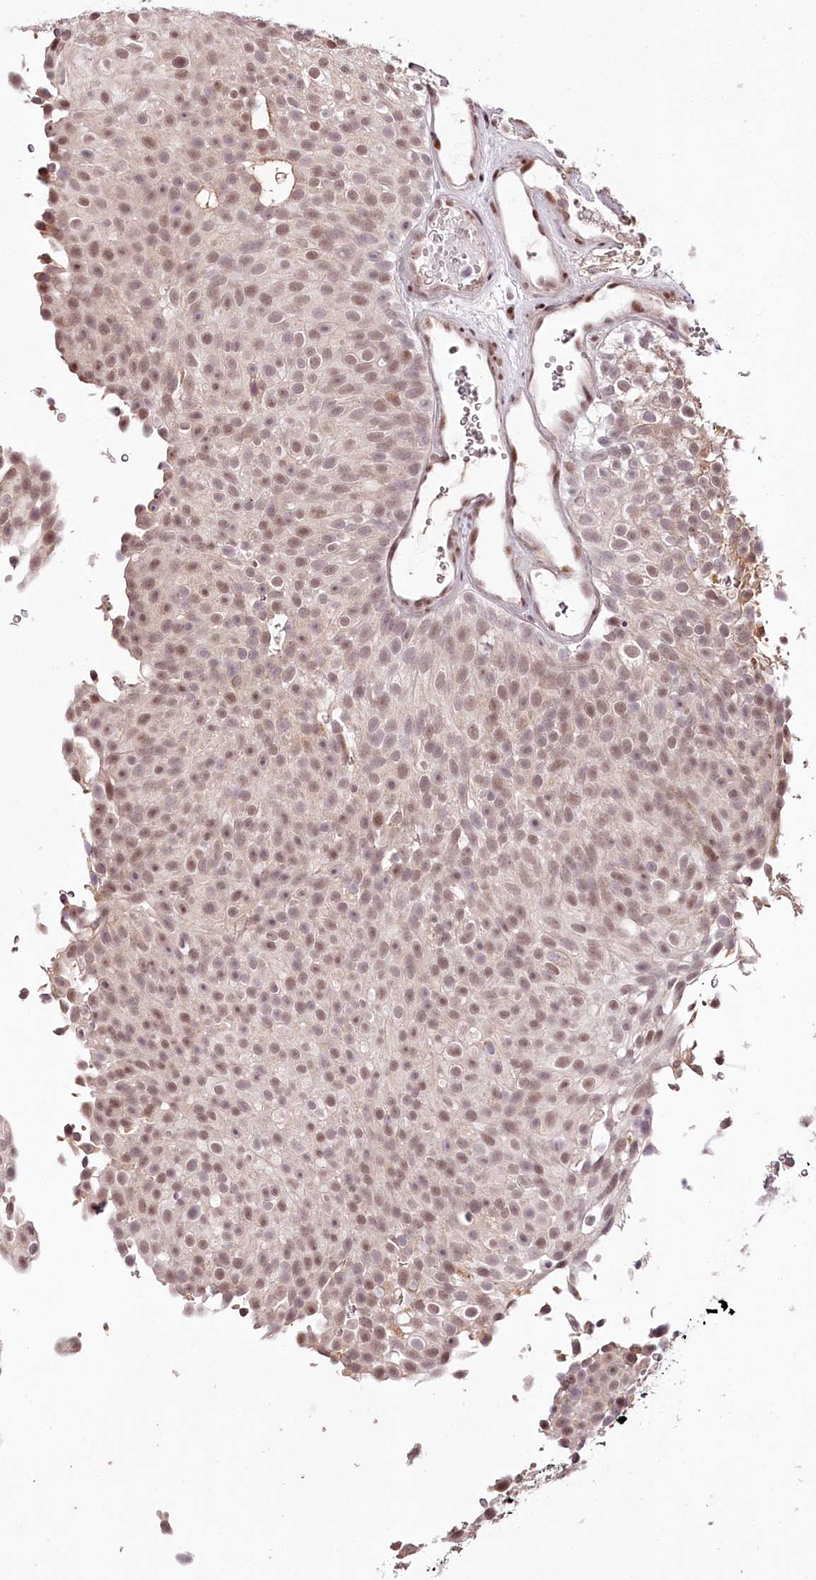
{"staining": {"intensity": "moderate", "quantity": ">75%", "location": "nuclear"}, "tissue": "urothelial cancer", "cell_type": "Tumor cells", "image_type": "cancer", "snomed": [{"axis": "morphology", "description": "Urothelial carcinoma, Low grade"}, {"axis": "topography", "description": "Urinary bladder"}], "caption": "This is an image of IHC staining of urothelial carcinoma (low-grade), which shows moderate expression in the nuclear of tumor cells.", "gene": "TTC33", "patient": {"sex": "male", "age": 78}}